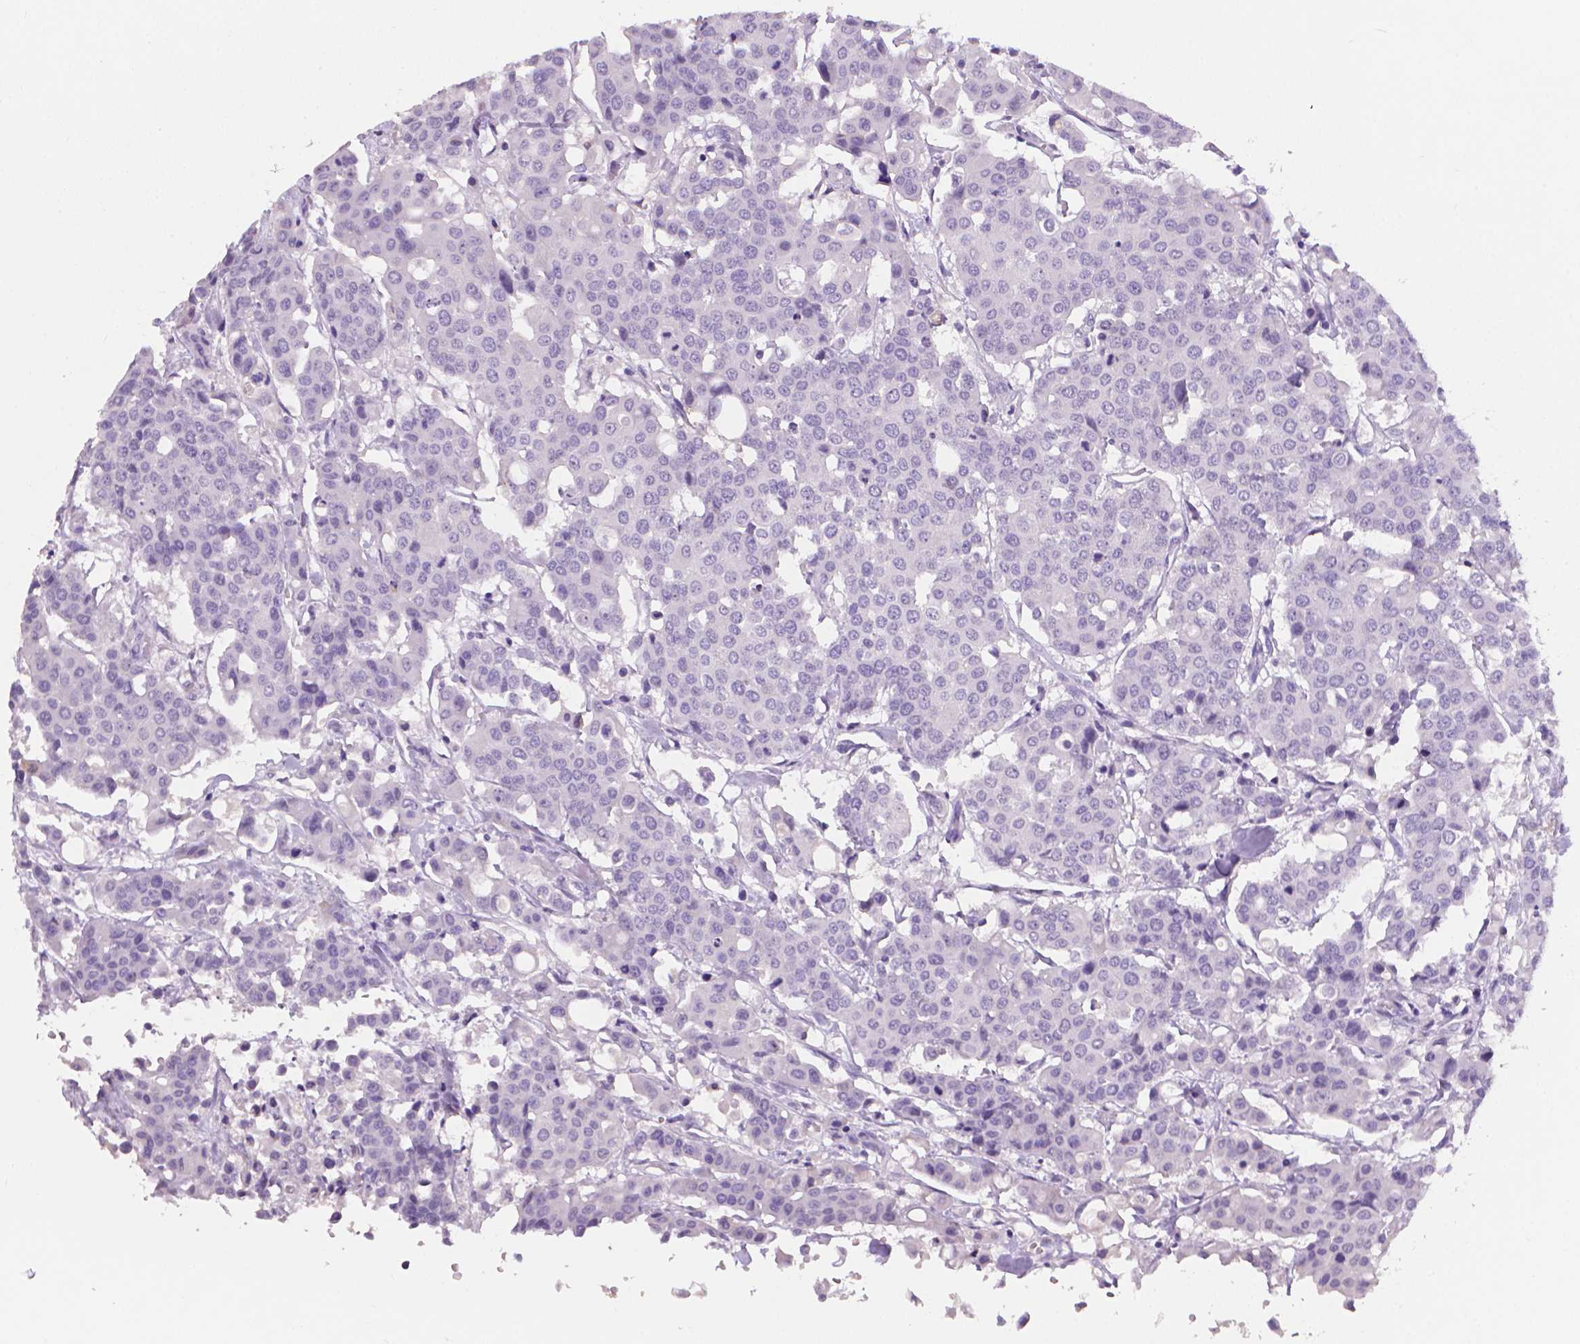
{"staining": {"intensity": "negative", "quantity": "none", "location": "none"}, "tissue": "carcinoid", "cell_type": "Tumor cells", "image_type": "cancer", "snomed": [{"axis": "morphology", "description": "Carcinoid, malignant, NOS"}, {"axis": "topography", "description": "Colon"}], "caption": "Human carcinoid stained for a protein using immunohistochemistry (IHC) exhibits no expression in tumor cells.", "gene": "XPNPEP2", "patient": {"sex": "male", "age": 81}}